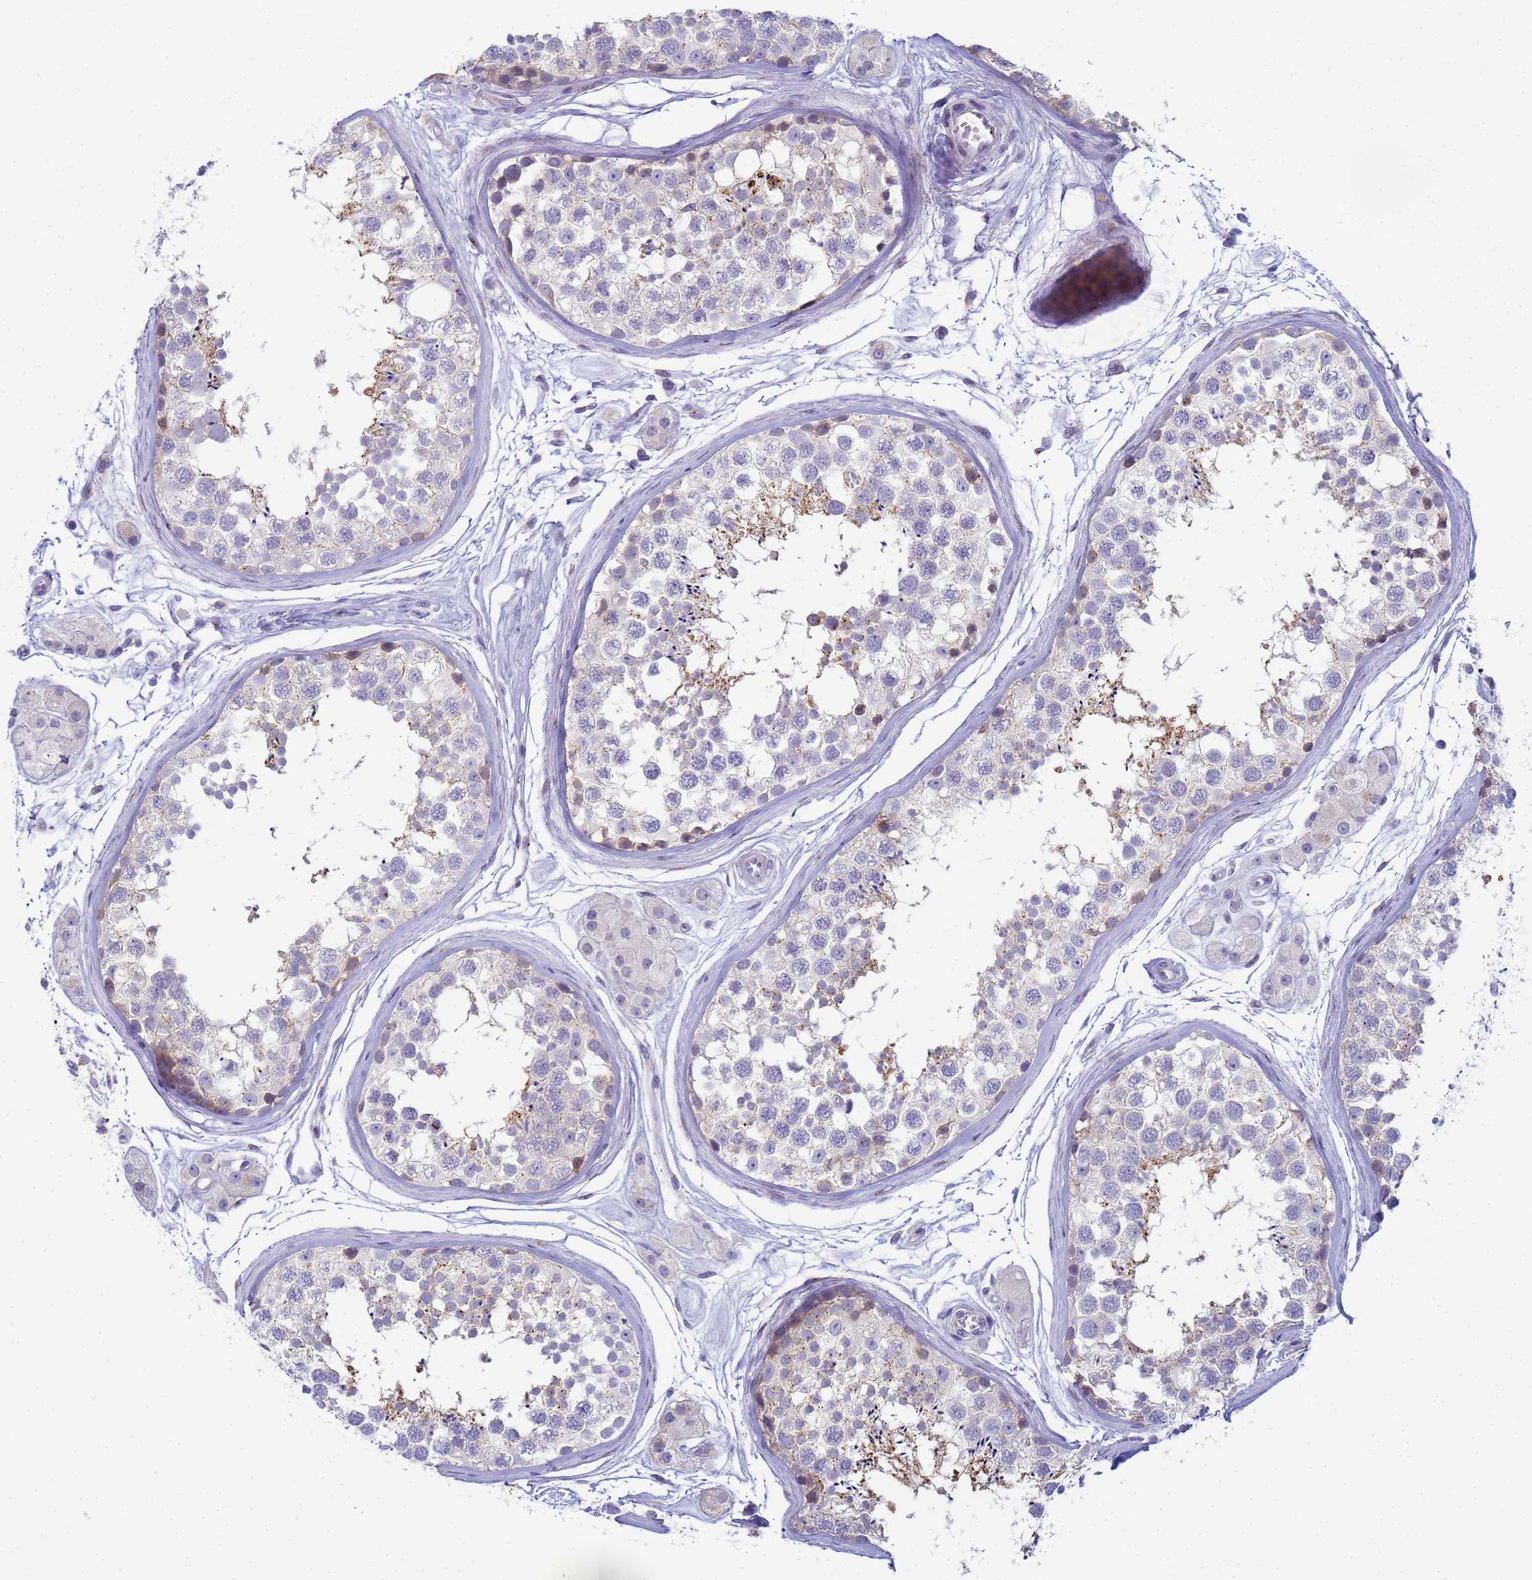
{"staining": {"intensity": "weak", "quantity": "<25%", "location": "cytoplasmic/membranous"}, "tissue": "testis", "cell_type": "Cells in seminiferous ducts", "image_type": "normal", "snomed": [{"axis": "morphology", "description": "Normal tissue, NOS"}, {"axis": "topography", "description": "Testis"}], "caption": "Immunohistochemistry image of normal testis: testis stained with DAB (3,3'-diaminobenzidine) shows no significant protein expression in cells in seminiferous ducts.", "gene": "CR1", "patient": {"sex": "male", "age": 56}}